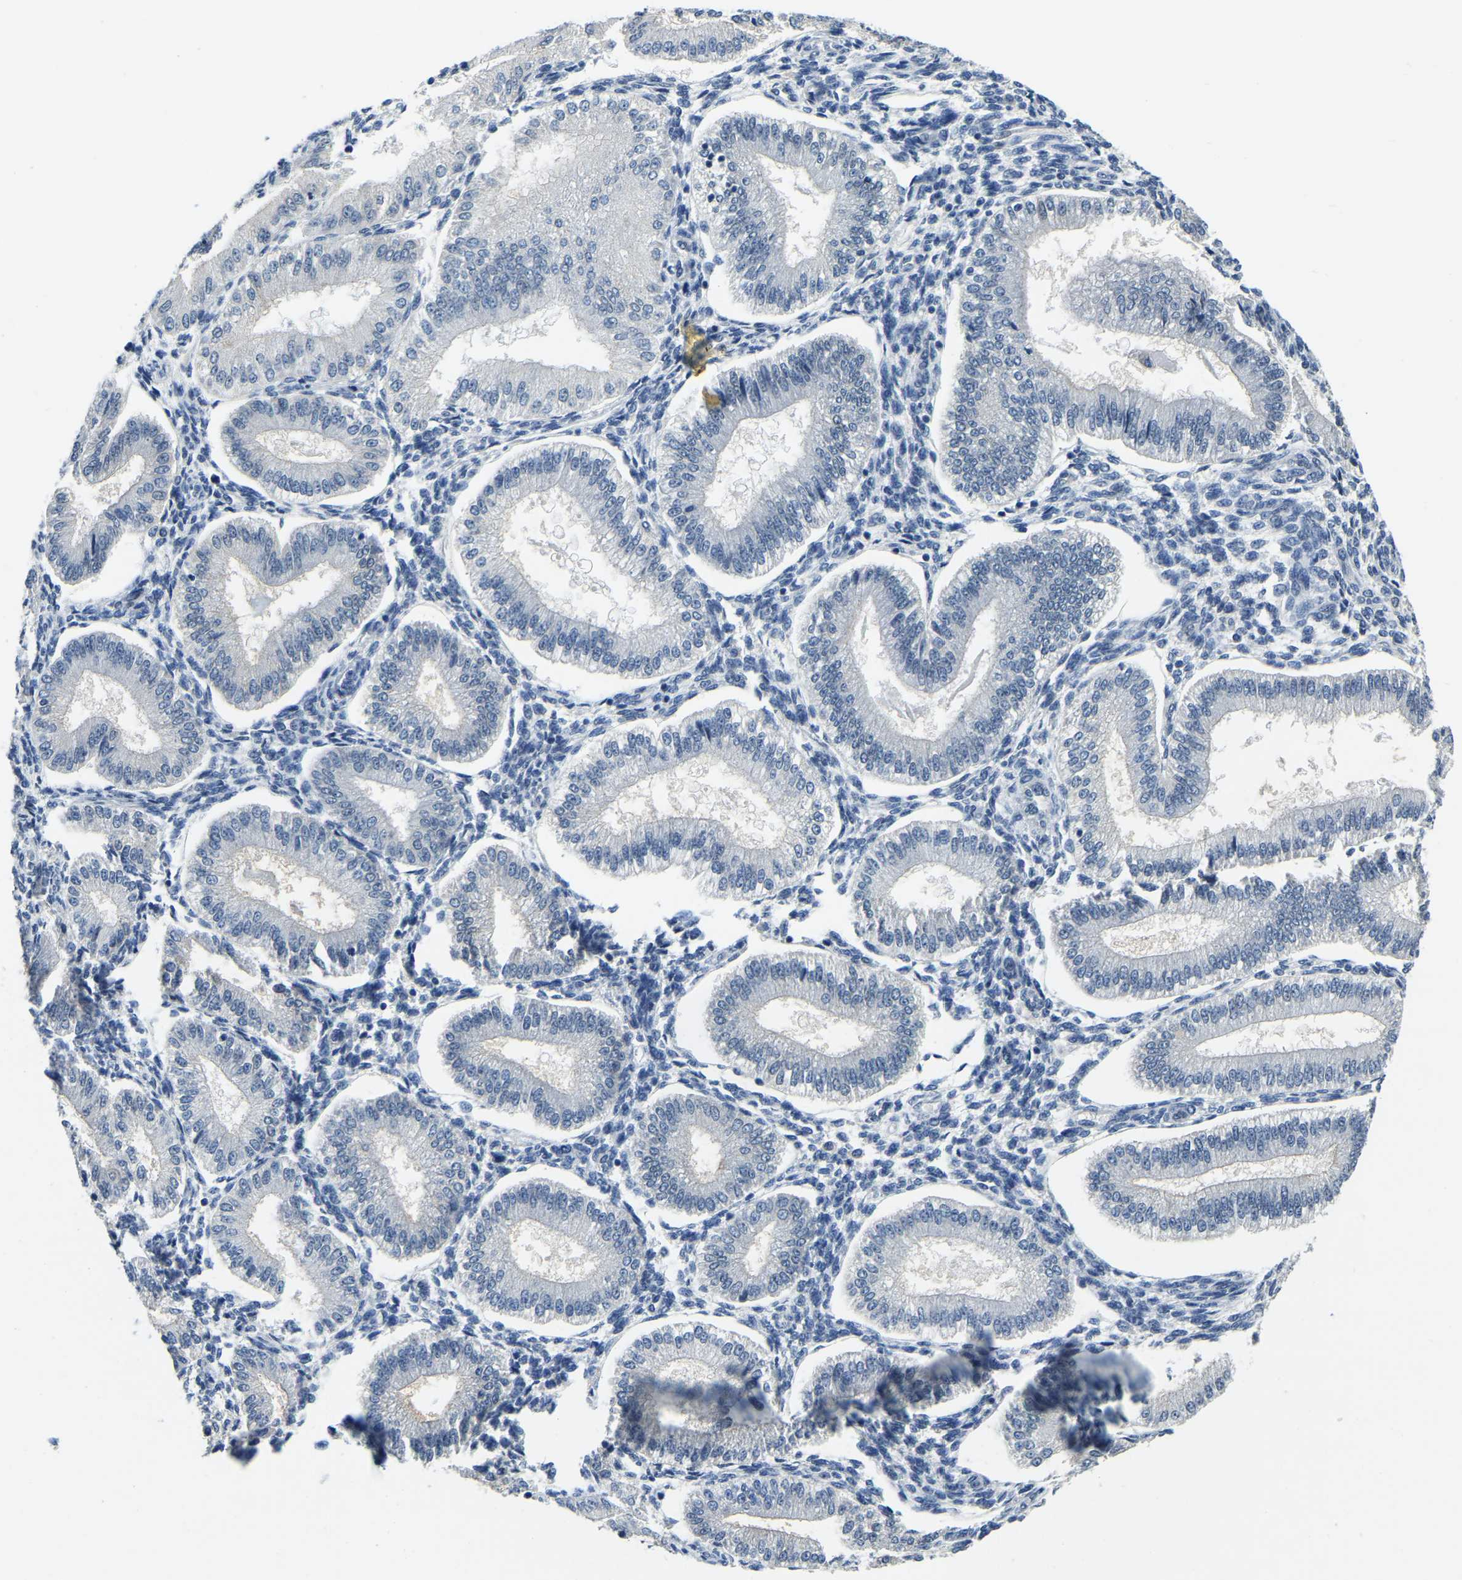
{"staining": {"intensity": "negative", "quantity": "none", "location": "none"}, "tissue": "endometrium", "cell_type": "Cells in endometrial stroma", "image_type": "normal", "snomed": [{"axis": "morphology", "description": "Normal tissue, NOS"}, {"axis": "topography", "description": "Endometrium"}], "caption": "Immunohistochemistry of unremarkable human endometrium shows no expression in cells in endometrial stroma. The staining was performed using DAB to visualize the protein expression in brown, while the nuclei were stained in blue with hematoxylin (Magnification: 20x).", "gene": "RANBP2", "patient": {"sex": "female", "age": 39}}